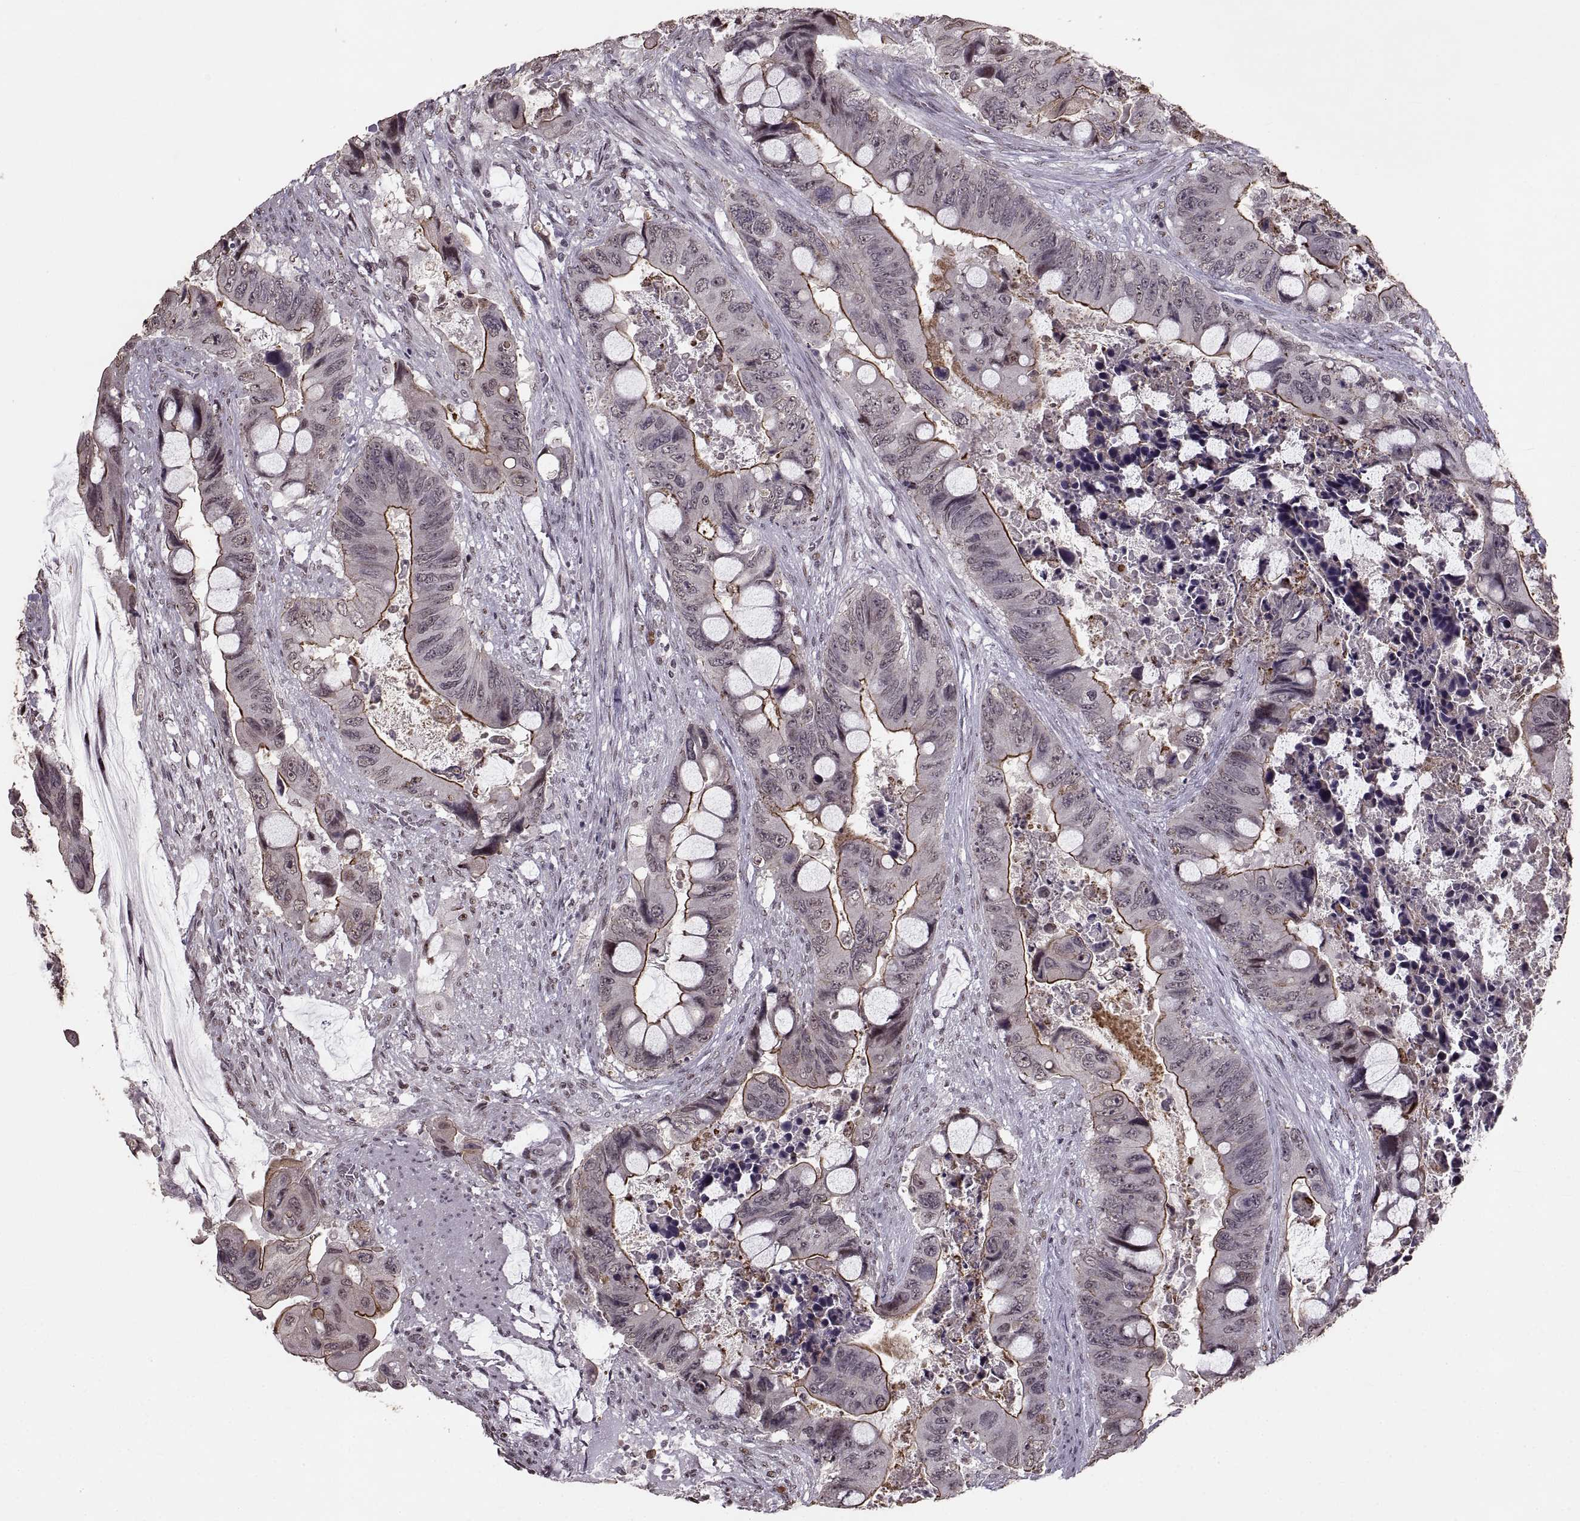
{"staining": {"intensity": "moderate", "quantity": "<25%", "location": "cytoplasmic/membranous"}, "tissue": "colorectal cancer", "cell_type": "Tumor cells", "image_type": "cancer", "snomed": [{"axis": "morphology", "description": "Adenocarcinoma, NOS"}, {"axis": "topography", "description": "Rectum"}], "caption": "Immunohistochemical staining of human adenocarcinoma (colorectal) demonstrates moderate cytoplasmic/membranous protein positivity in approximately <25% of tumor cells. (Stains: DAB (3,3'-diaminobenzidine) in brown, nuclei in blue, Microscopy: brightfield microscopy at high magnification).", "gene": "PALS1", "patient": {"sex": "male", "age": 63}}